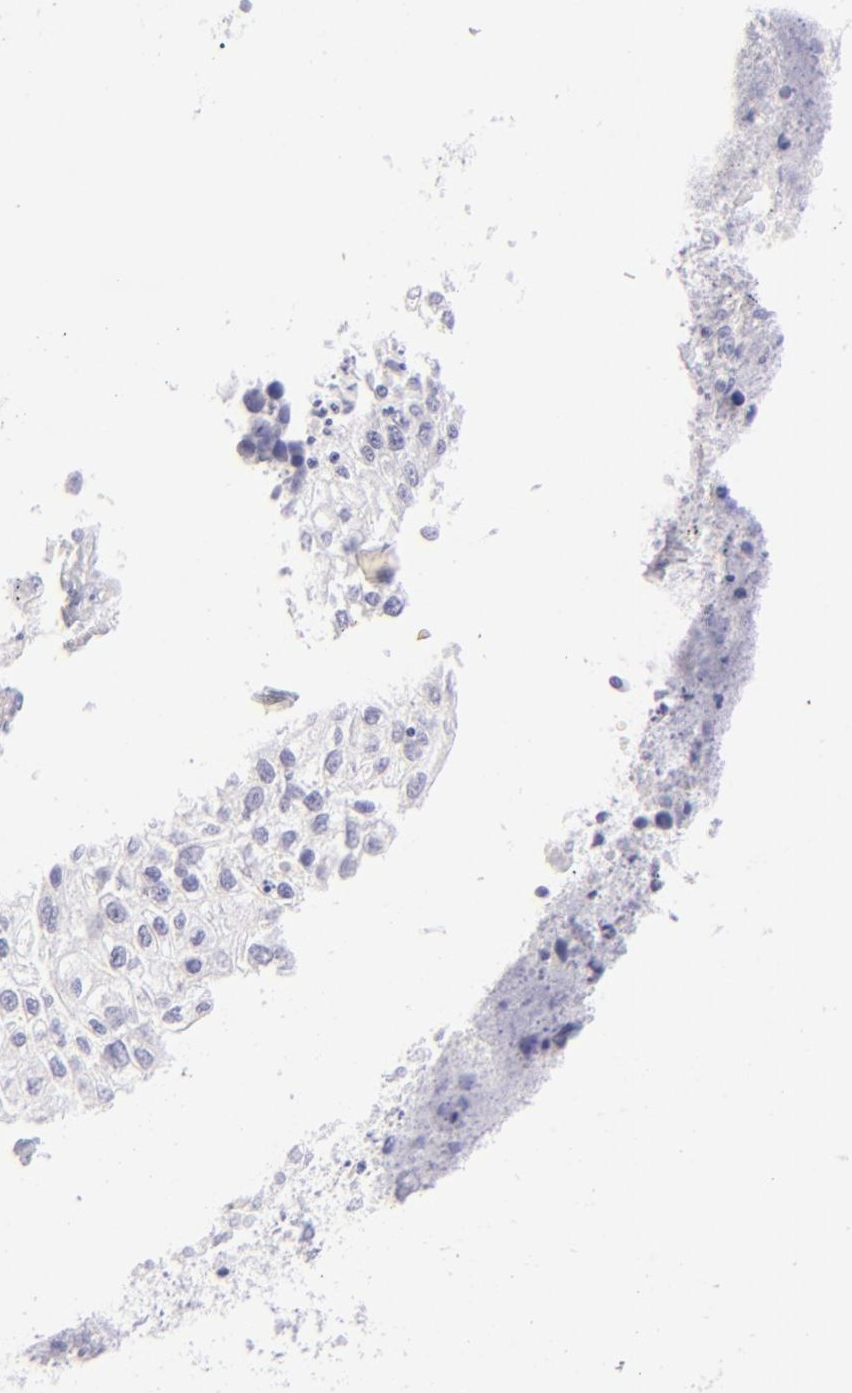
{"staining": {"intensity": "negative", "quantity": "none", "location": "none"}, "tissue": "lung cancer", "cell_type": "Tumor cells", "image_type": "cancer", "snomed": [{"axis": "morphology", "description": "Squamous cell carcinoma, NOS"}, {"axis": "topography", "description": "Lung"}], "caption": "This is a photomicrograph of immunohistochemistry (IHC) staining of lung cancer, which shows no staining in tumor cells.", "gene": "CD72", "patient": {"sex": "male", "age": 68}}